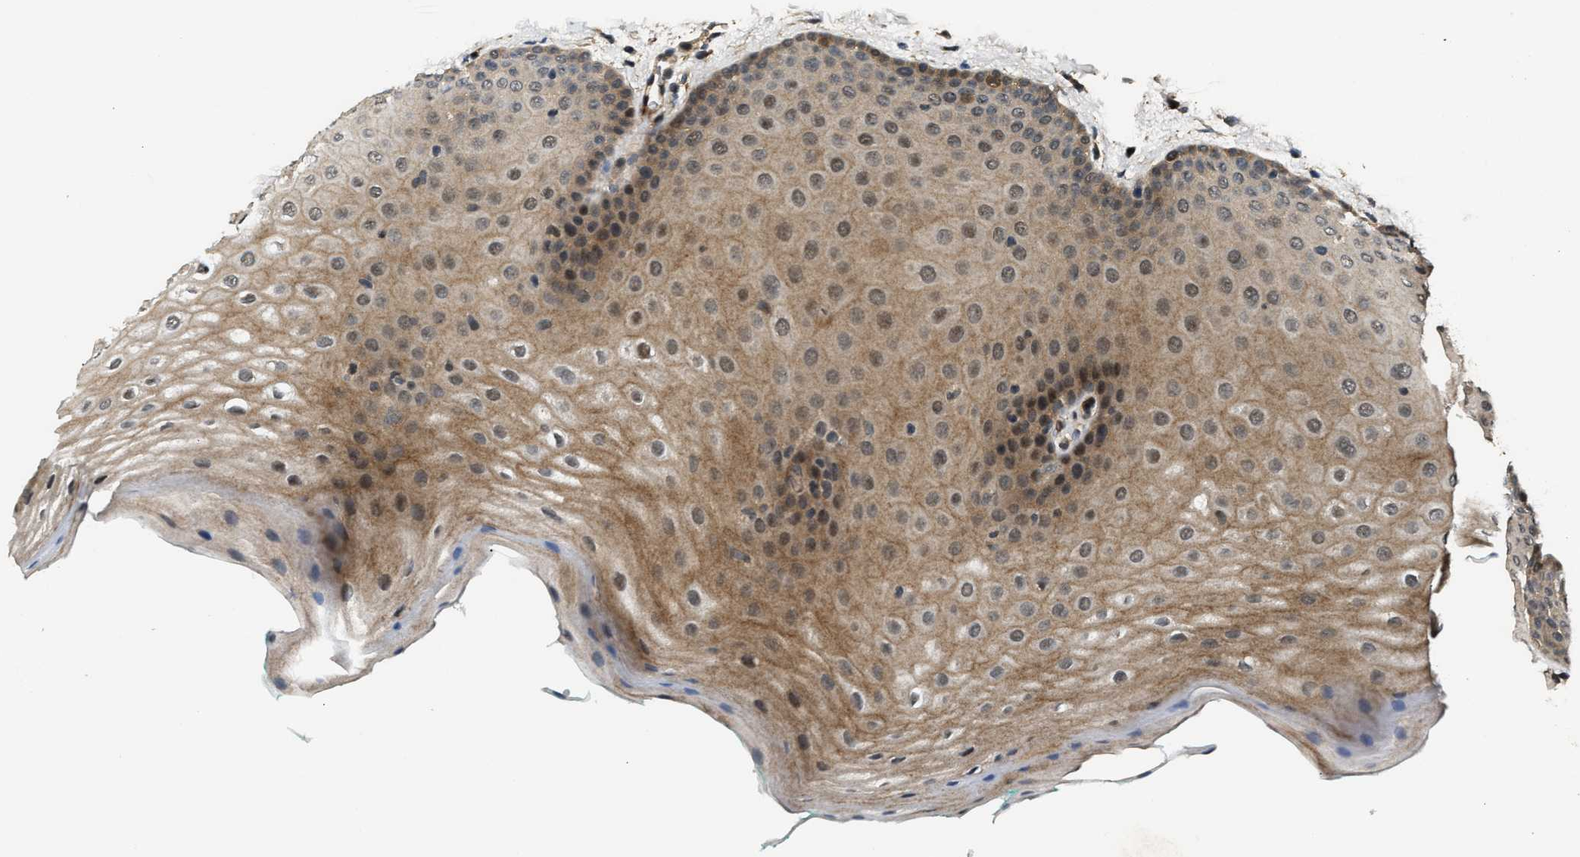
{"staining": {"intensity": "moderate", "quantity": "25%-75%", "location": "cytoplasmic/membranous,nuclear"}, "tissue": "oral mucosa", "cell_type": "Squamous epithelial cells", "image_type": "normal", "snomed": [{"axis": "morphology", "description": "Normal tissue, NOS"}, {"axis": "topography", "description": "Skin"}, {"axis": "topography", "description": "Oral tissue"}], "caption": "Protein staining reveals moderate cytoplasmic/membranous,nuclear expression in approximately 25%-75% of squamous epithelial cells in unremarkable oral mucosa.", "gene": "COPS2", "patient": {"sex": "male", "age": 84}}